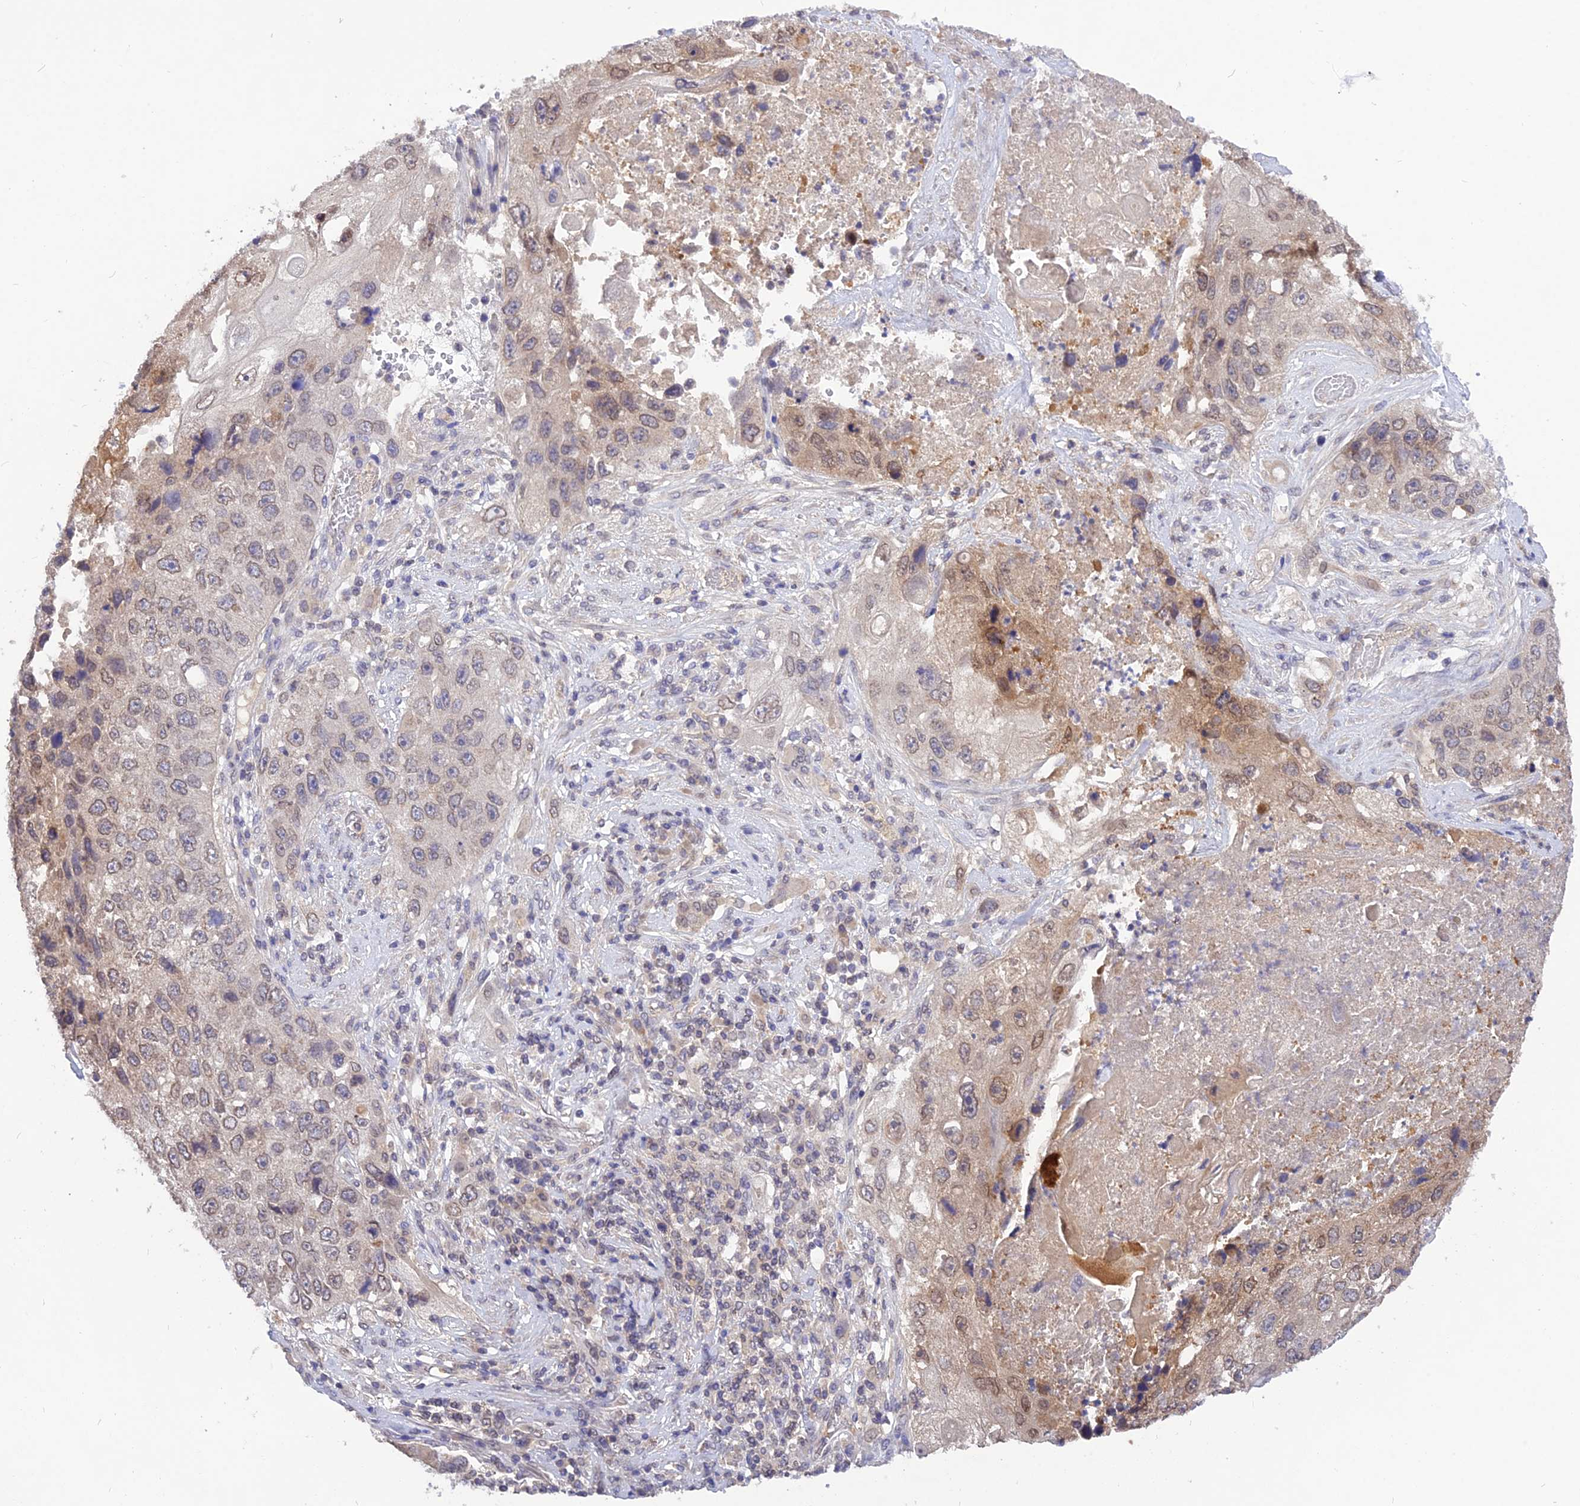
{"staining": {"intensity": "moderate", "quantity": "<25%", "location": "nuclear"}, "tissue": "lung cancer", "cell_type": "Tumor cells", "image_type": "cancer", "snomed": [{"axis": "morphology", "description": "Squamous cell carcinoma, NOS"}, {"axis": "topography", "description": "Lung"}], "caption": "Lung cancer (squamous cell carcinoma) stained with a brown dye demonstrates moderate nuclear positive positivity in approximately <25% of tumor cells.", "gene": "PGK1", "patient": {"sex": "male", "age": 61}}